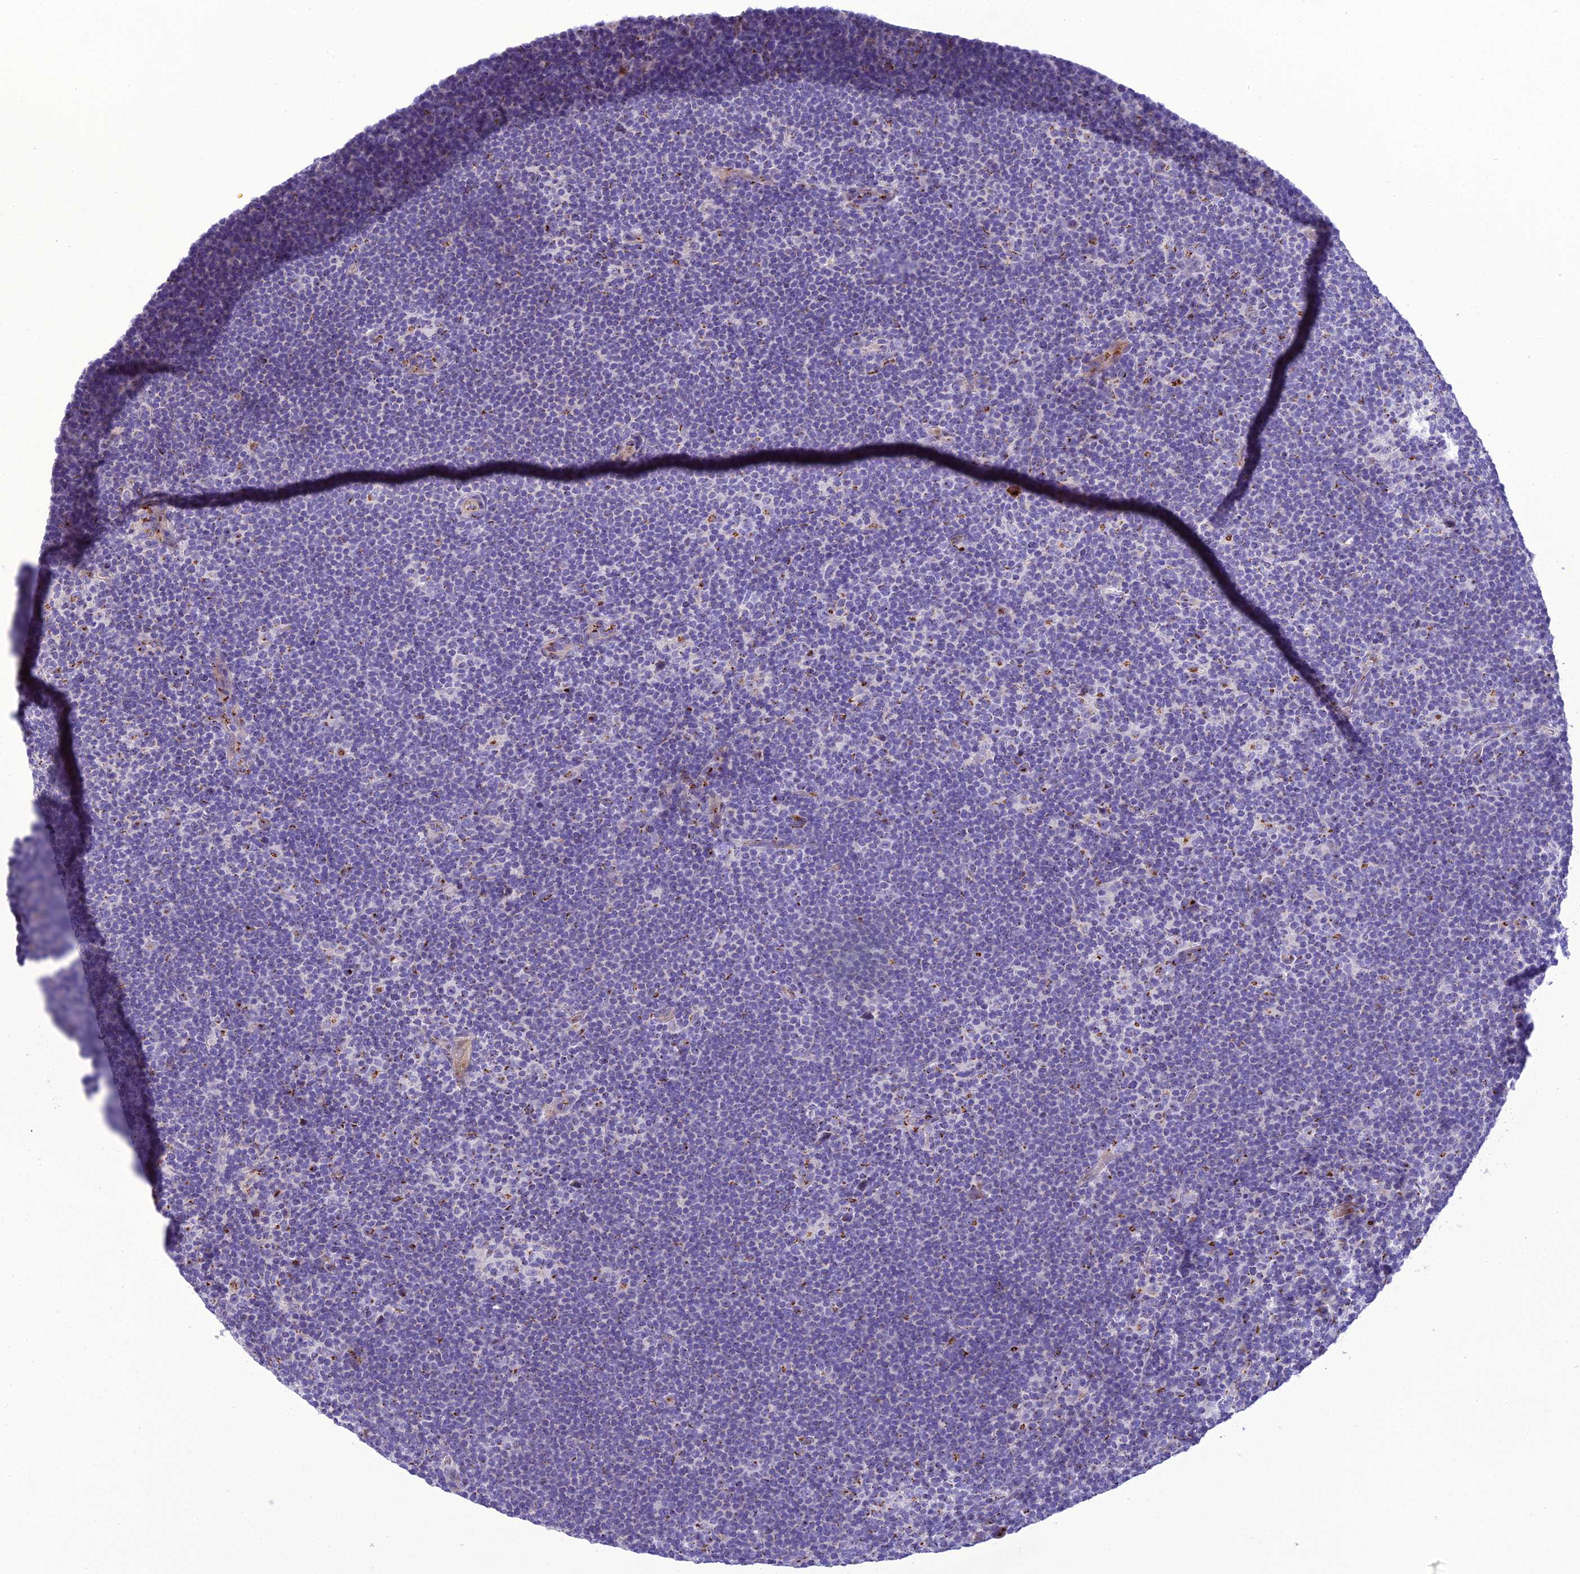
{"staining": {"intensity": "moderate", "quantity": "25%-75%", "location": "cytoplasmic/membranous"}, "tissue": "lymphoma", "cell_type": "Tumor cells", "image_type": "cancer", "snomed": [{"axis": "morphology", "description": "Hodgkin's disease, NOS"}, {"axis": "topography", "description": "Lymph node"}], "caption": "Immunohistochemistry image of neoplastic tissue: human lymphoma stained using IHC displays medium levels of moderate protein expression localized specifically in the cytoplasmic/membranous of tumor cells, appearing as a cytoplasmic/membranous brown color.", "gene": "GOLM2", "patient": {"sex": "female", "age": 57}}